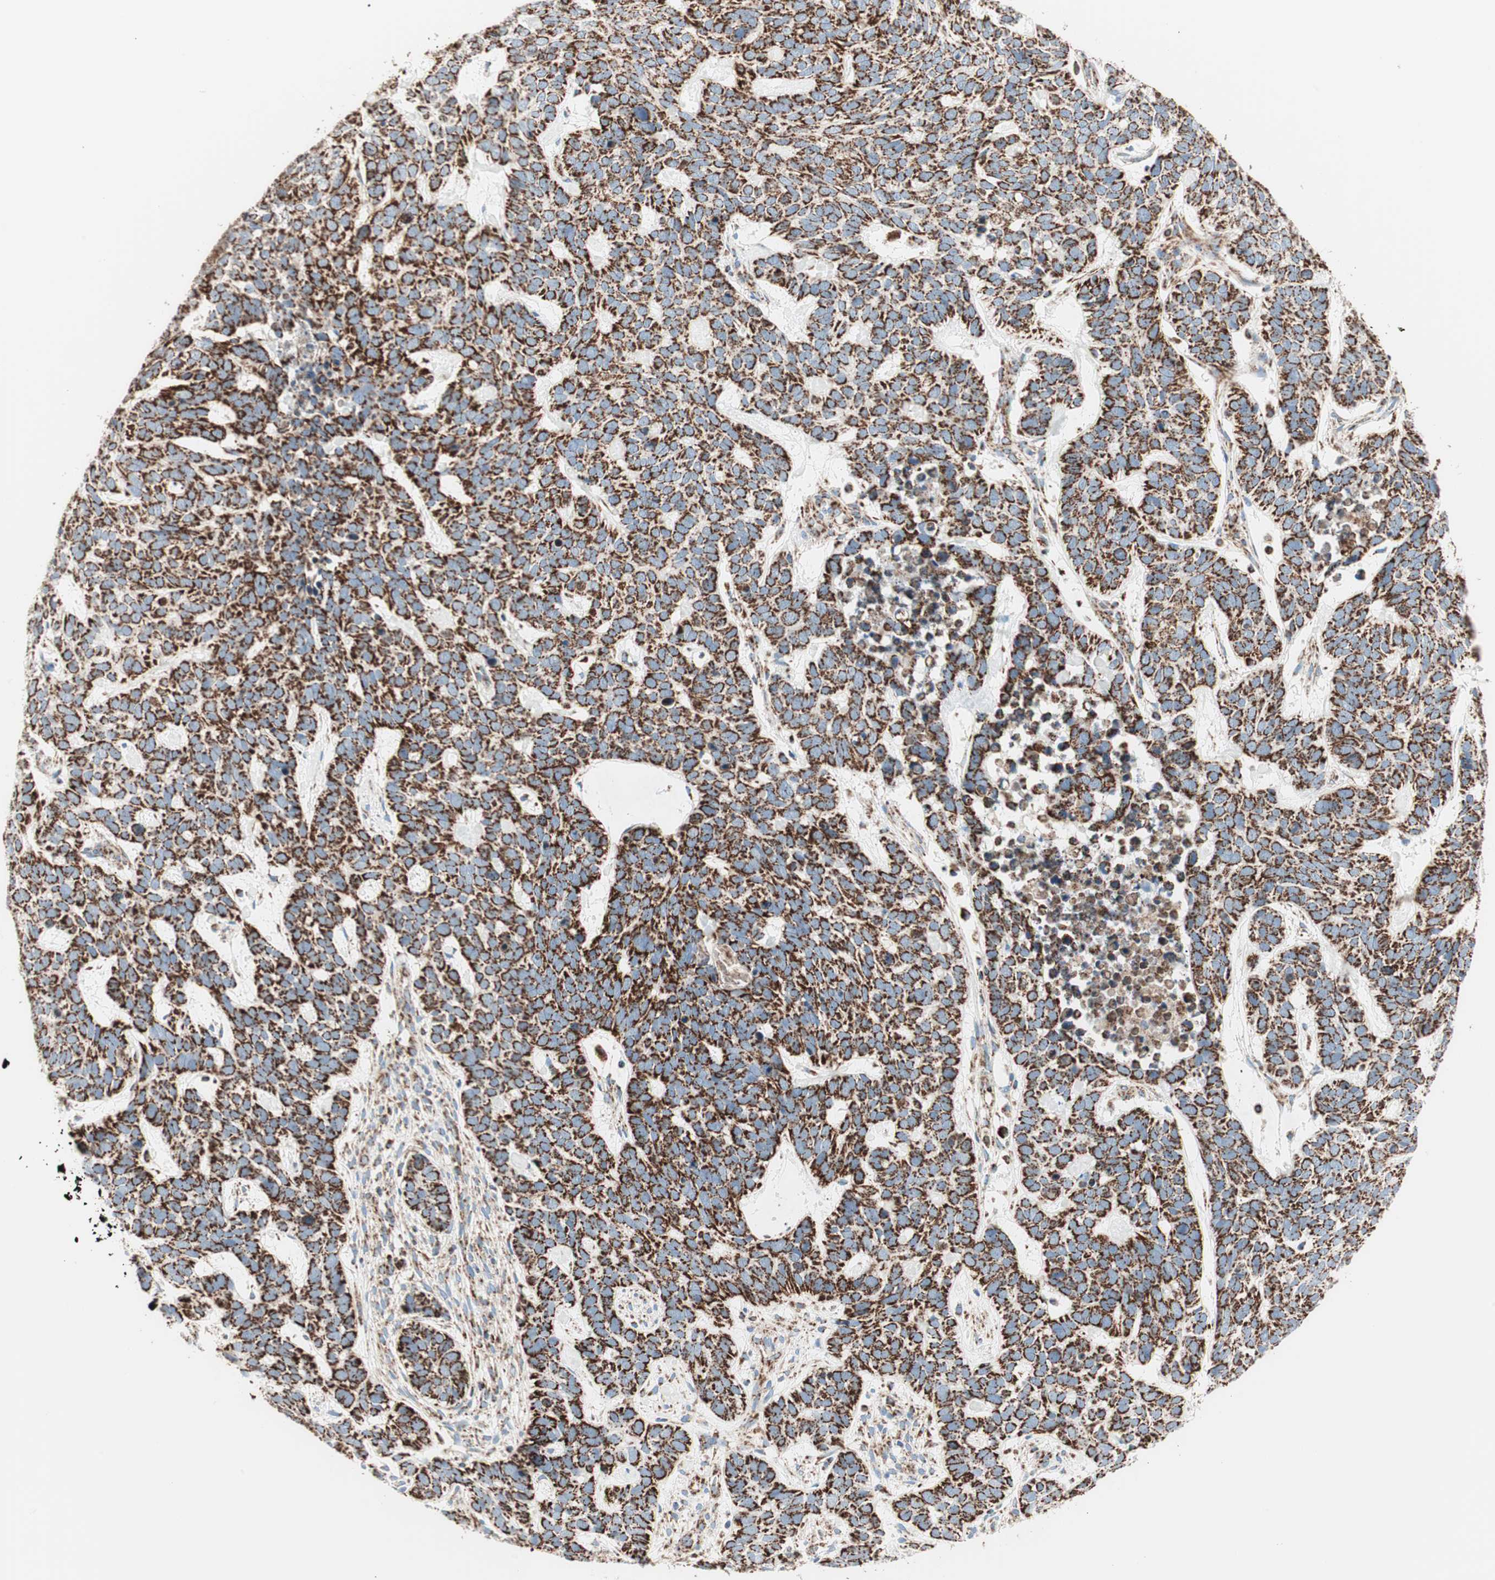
{"staining": {"intensity": "strong", "quantity": ">75%", "location": "cytoplasmic/membranous"}, "tissue": "skin cancer", "cell_type": "Tumor cells", "image_type": "cancer", "snomed": [{"axis": "morphology", "description": "Basal cell carcinoma"}, {"axis": "topography", "description": "Skin"}], "caption": "IHC image of neoplastic tissue: human skin cancer (basal cell carcinoma) stained using immunohistochemistry demonstrates high levels of strong protein expression localized specifically in the cytoplasmic/membranous of tumor cells, appearing as a cytoplasmic/membranous brown color.", "gene": "TOMM20", "patient": {"sex": "male", "age": 87}}